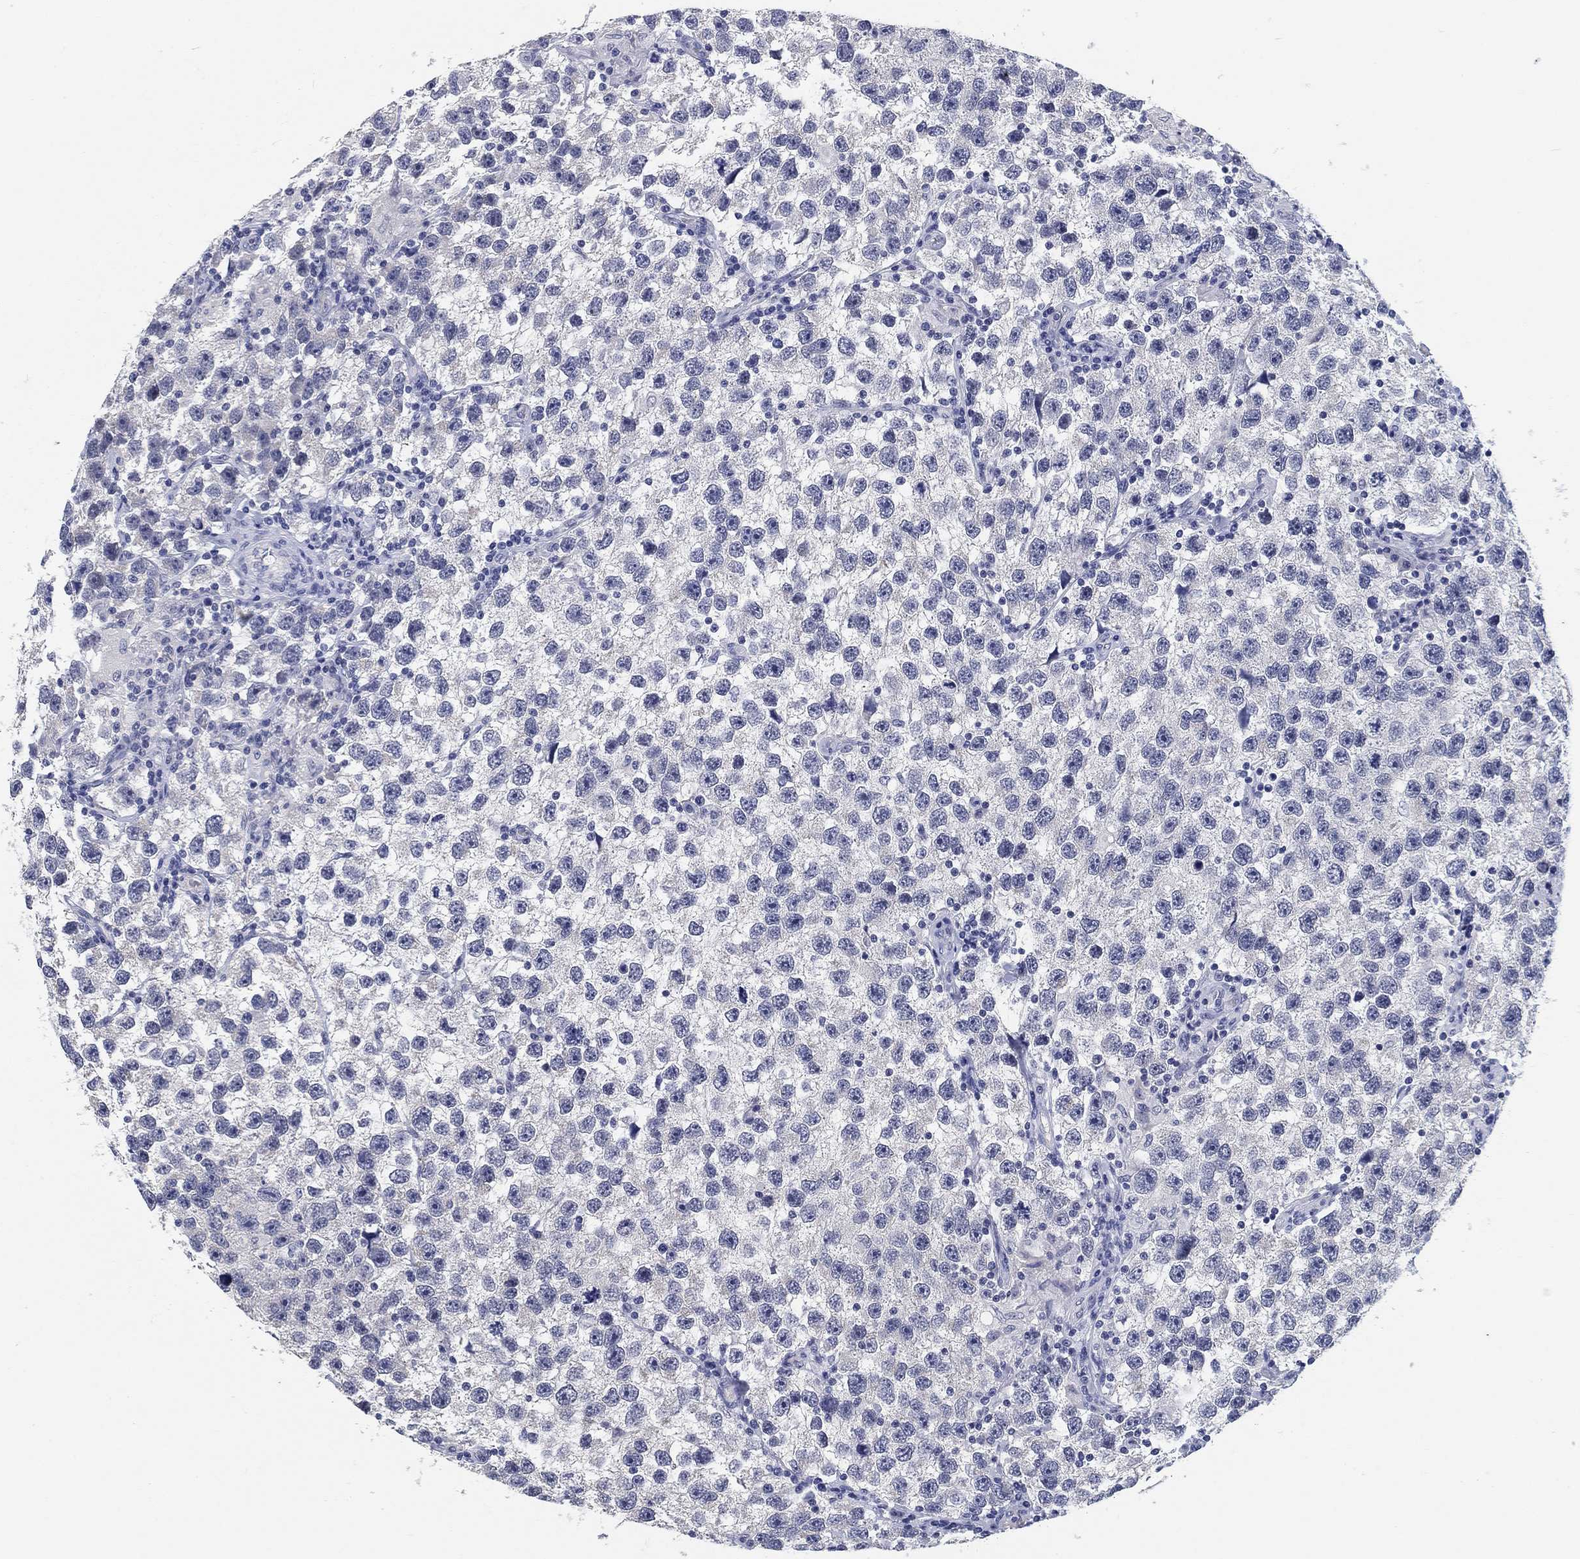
{"staining": {"intensity": "negative", "quantity": "none", "location": "none"}, "tissue": "testis cancer", "cell_type": "Tumor cells", "image_type": "cancer", "snomed": [{"axis": "morphology", "description": "Seminoma, NOS"}, {"axis": "topography", "description": "Testis"}], "caption": "The micrograph displays no staining of tumor cells in seminoma (testis).", "gene": "CLUL1", "patient": {"sex": "male", "age": 26}}